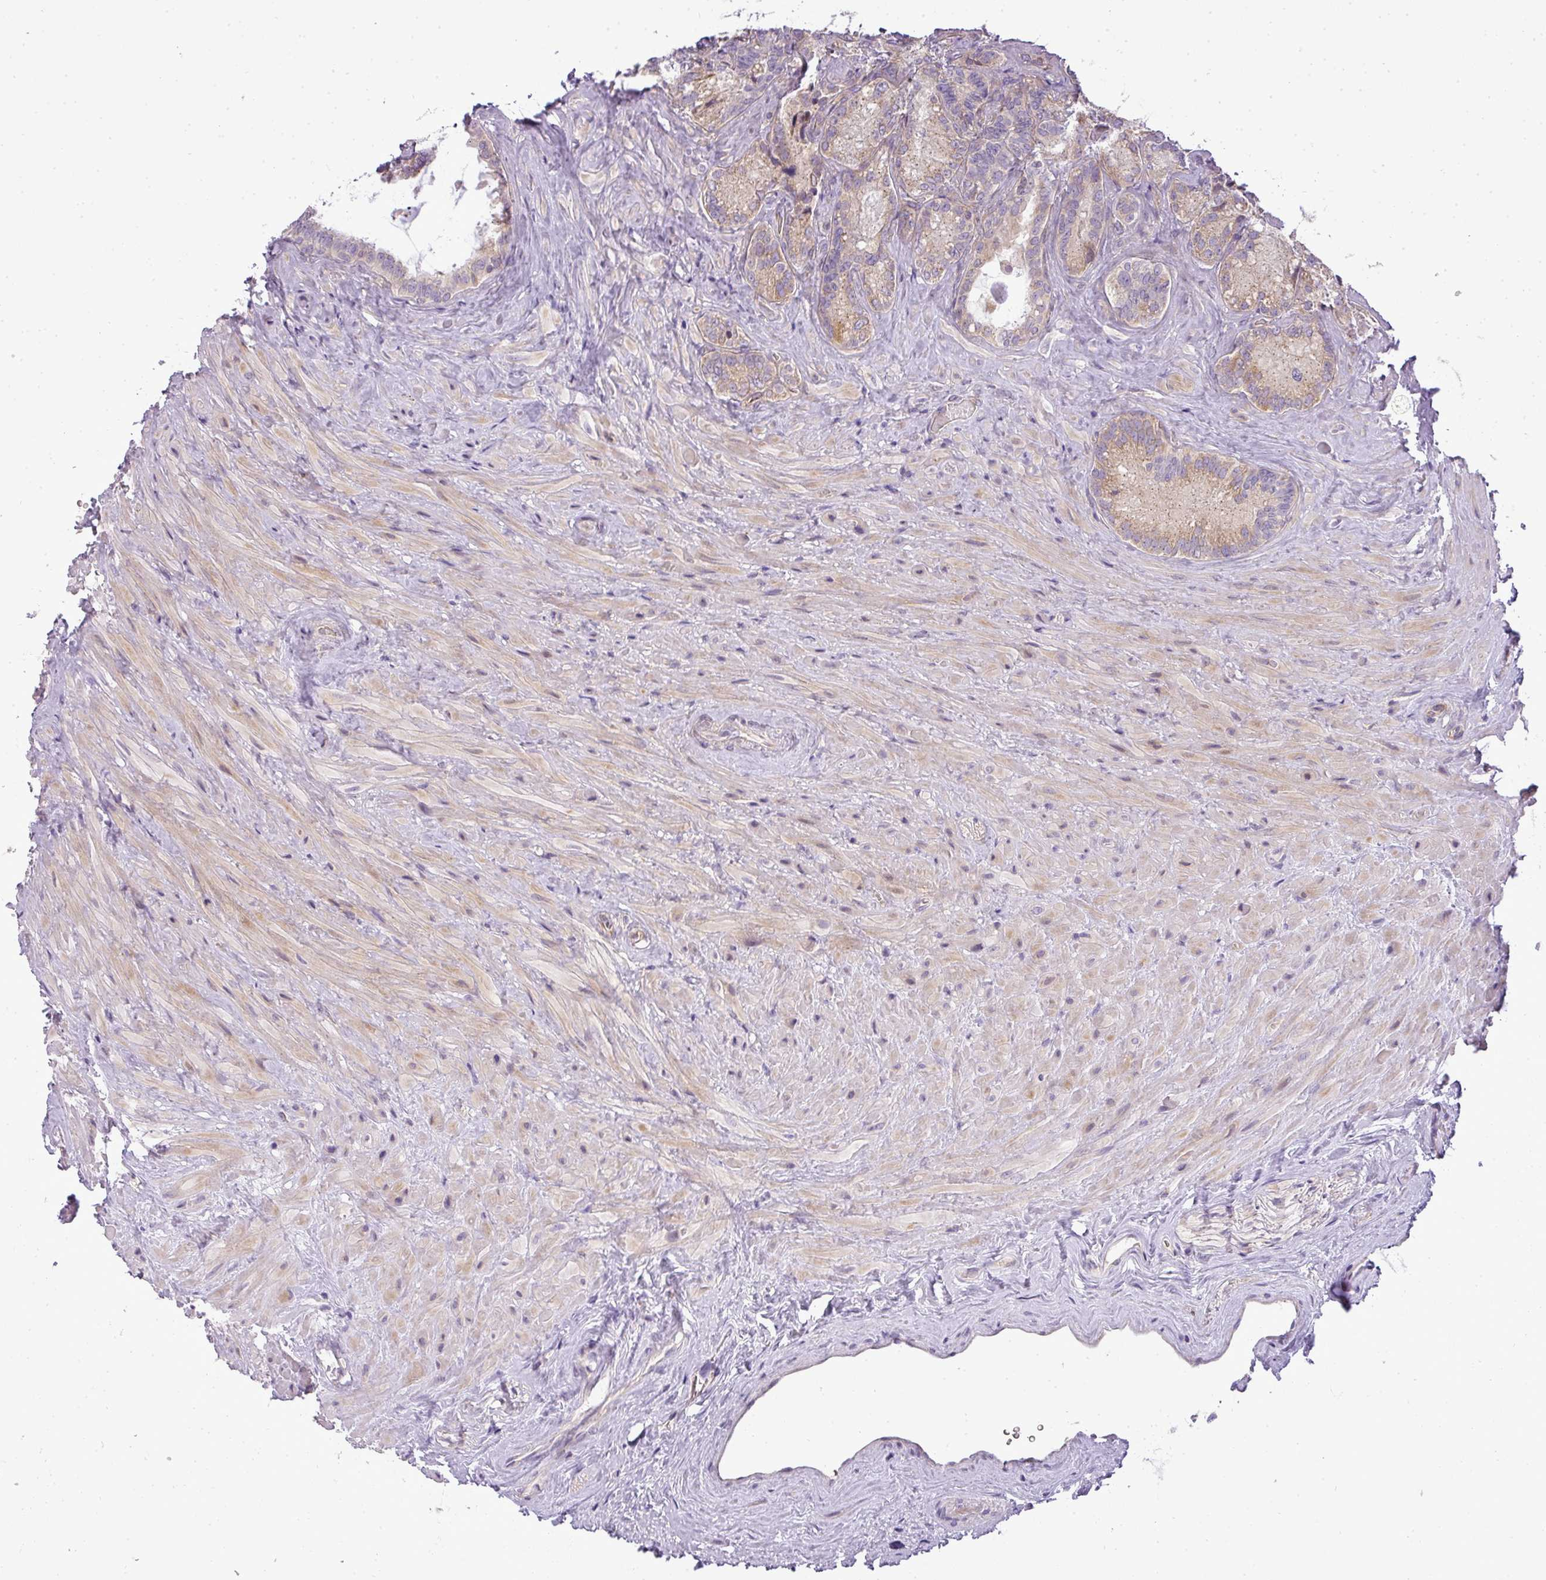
{"staining": {"intensity": "weak", "quantity": "25%-75%", "location": "cytoplasmic/membranous"}, "tissue": "seminal vesicle", "cell_type": "Glandular cells", "image_type": "normal", "snomed": [{"axis": "morphology", "description": "Normal tissue, NOS"}, {"axis": "topography", "description": "Seminal veicle"}], "caption": "Weak cytoplasmic/membranous positivity for a protein is identified in about 25%-75% of glandular cells of normal seminal vesicle using immunohistochemistry (IHC).", "gene": "ZDHHC1", "patient": {"sex": "male", "age": 62}}